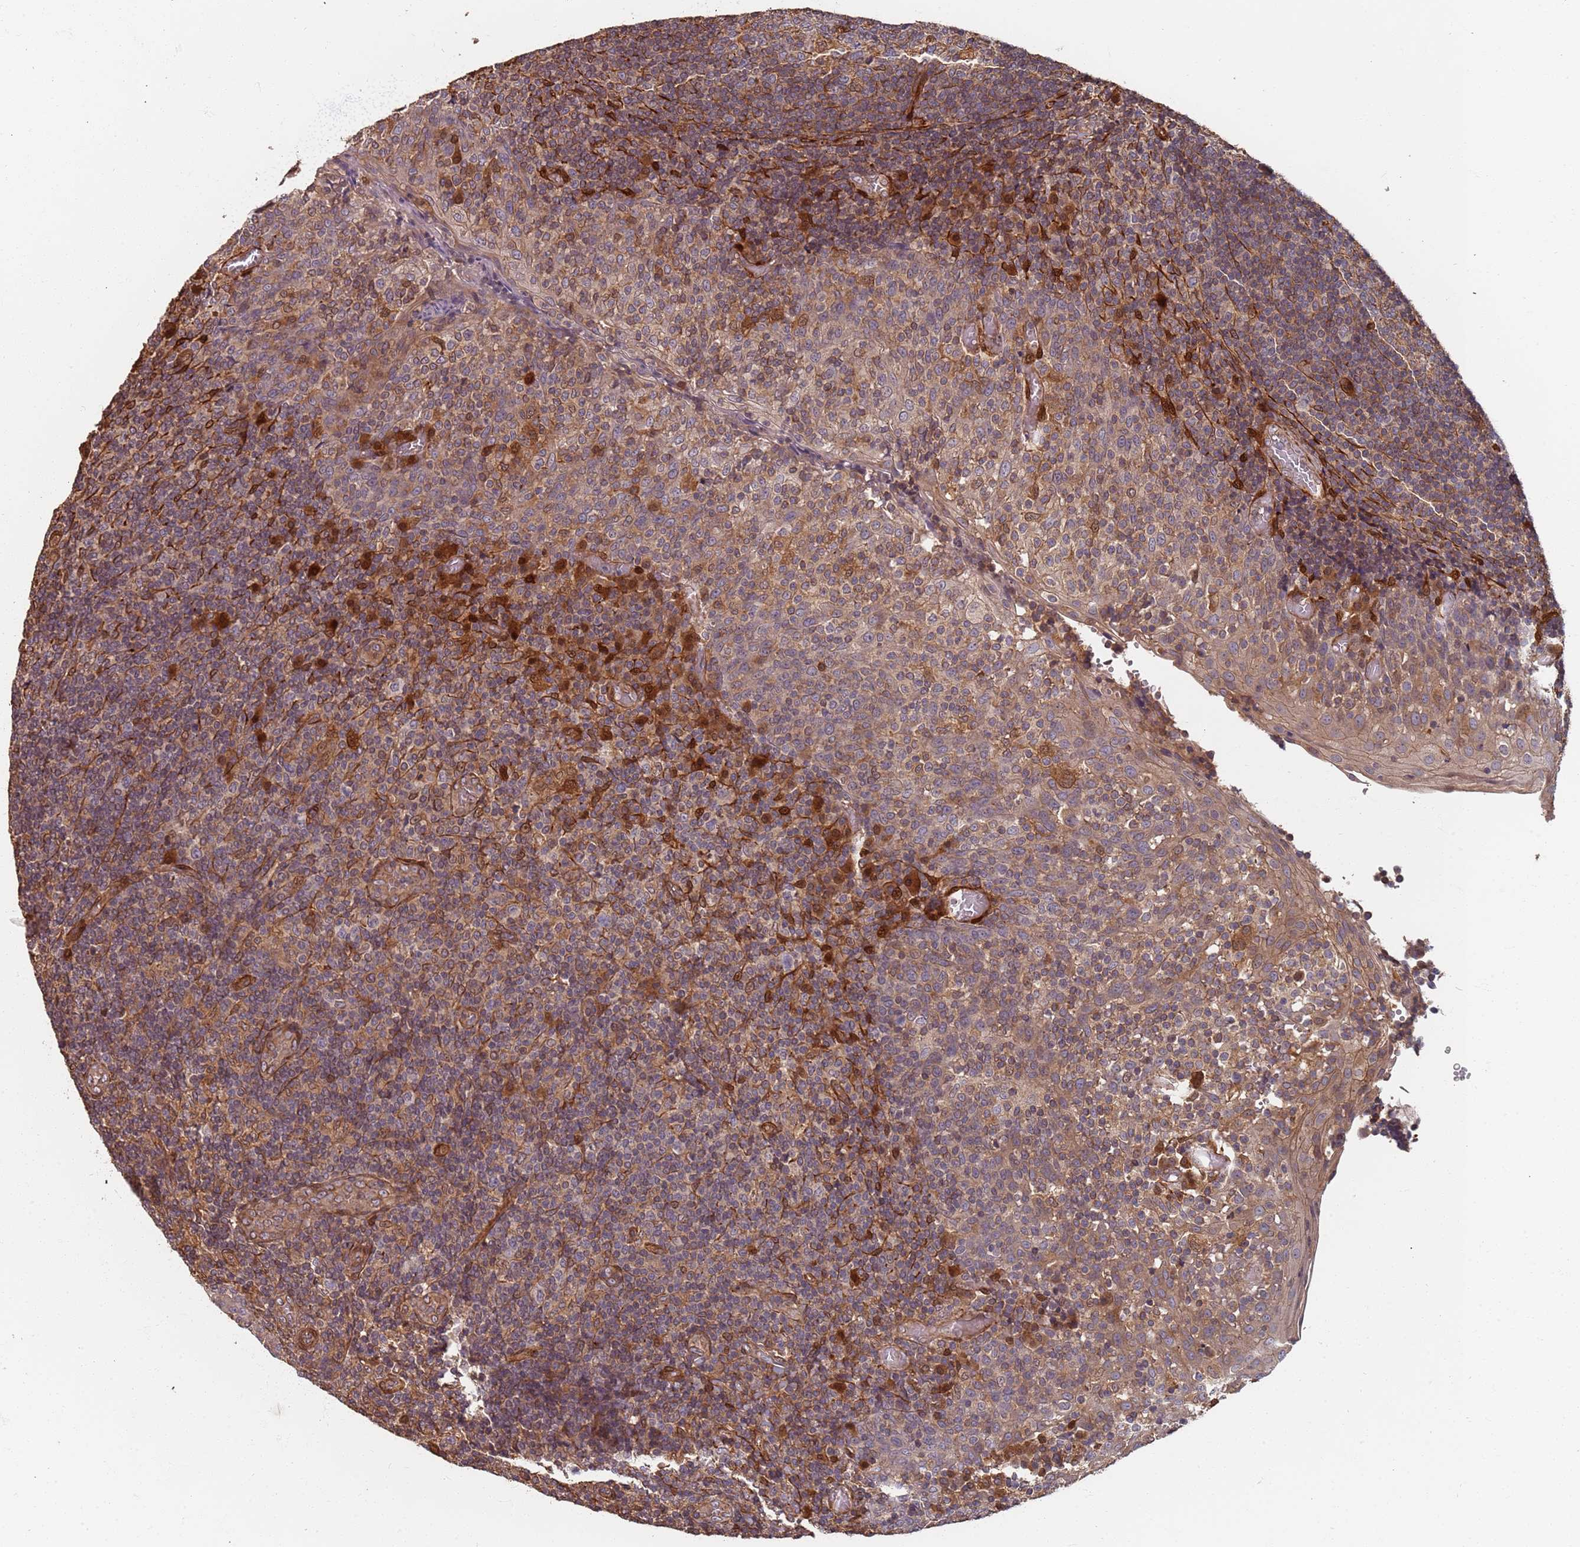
{"staining": {"intensity": "weak", "quantity": "25%-75%", "location": "cytoplasmic/membranous,nuclear"}, "tissue": "tonsil", "cell_type": "Germinal center cells", "image_type": "normal", "snomed": [{"axis": "morphology", "description": "Normal tissue, NOS"}, {"axis": "topography", "description": "Tonsil"}], "caption": "Immunohistochemical staining of unremarkable tonsil shows weak cytoplasmic/membranous,nuclear protein expression in about 25%-75% of germinal center cells.", "gene": "SDCCAG8", "patient": {"sex": "female", "age": 19}}